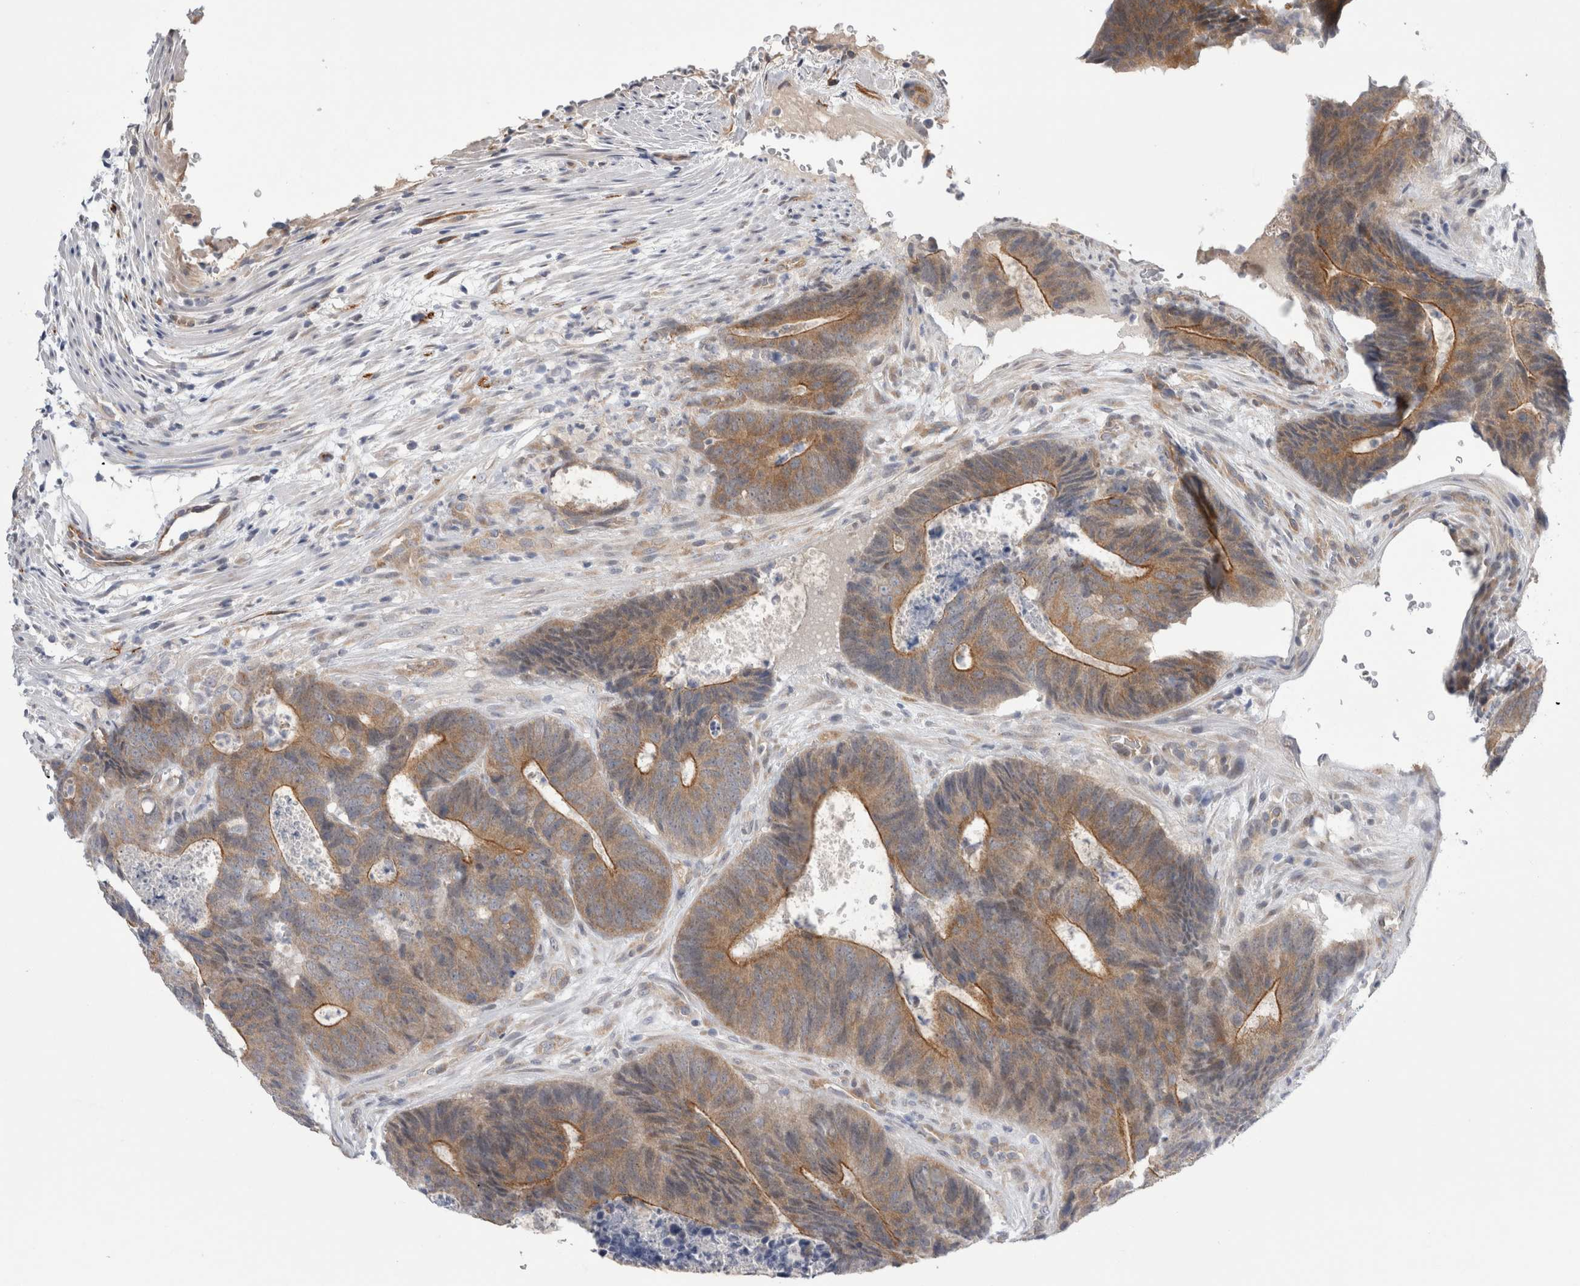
{"staining": {"intensity": "moderate", "quantity": "25%-75%", "location": "cytoplasmic/membranous"}, "tissue": "colorectal cancer", "cell_type": "Tumor cells", "image_type": "cancer", "snomed": [{"axis": "morphology", "description": "Adenocarcinoma, NOS"}, {"axis": "topography", "description": "Colon"}], "caption": "Colorectal adenocarcinoma stained with DAB (3,3'-diaminobenzidine) immunohistochemistry (IHC) reveals medium levels of moderate cytoplasmic/membranous staining in about 25%-75% of tumor cells. The staining was performed using DAB (3,3'-diaminobenzidine) to visualize the protein expression in brown, while the nuclei were stained in blue with hematoxylin (Magnification: 20x).", "gene": "TAFA5", "patient": {"sex": "male", "age": 56}}